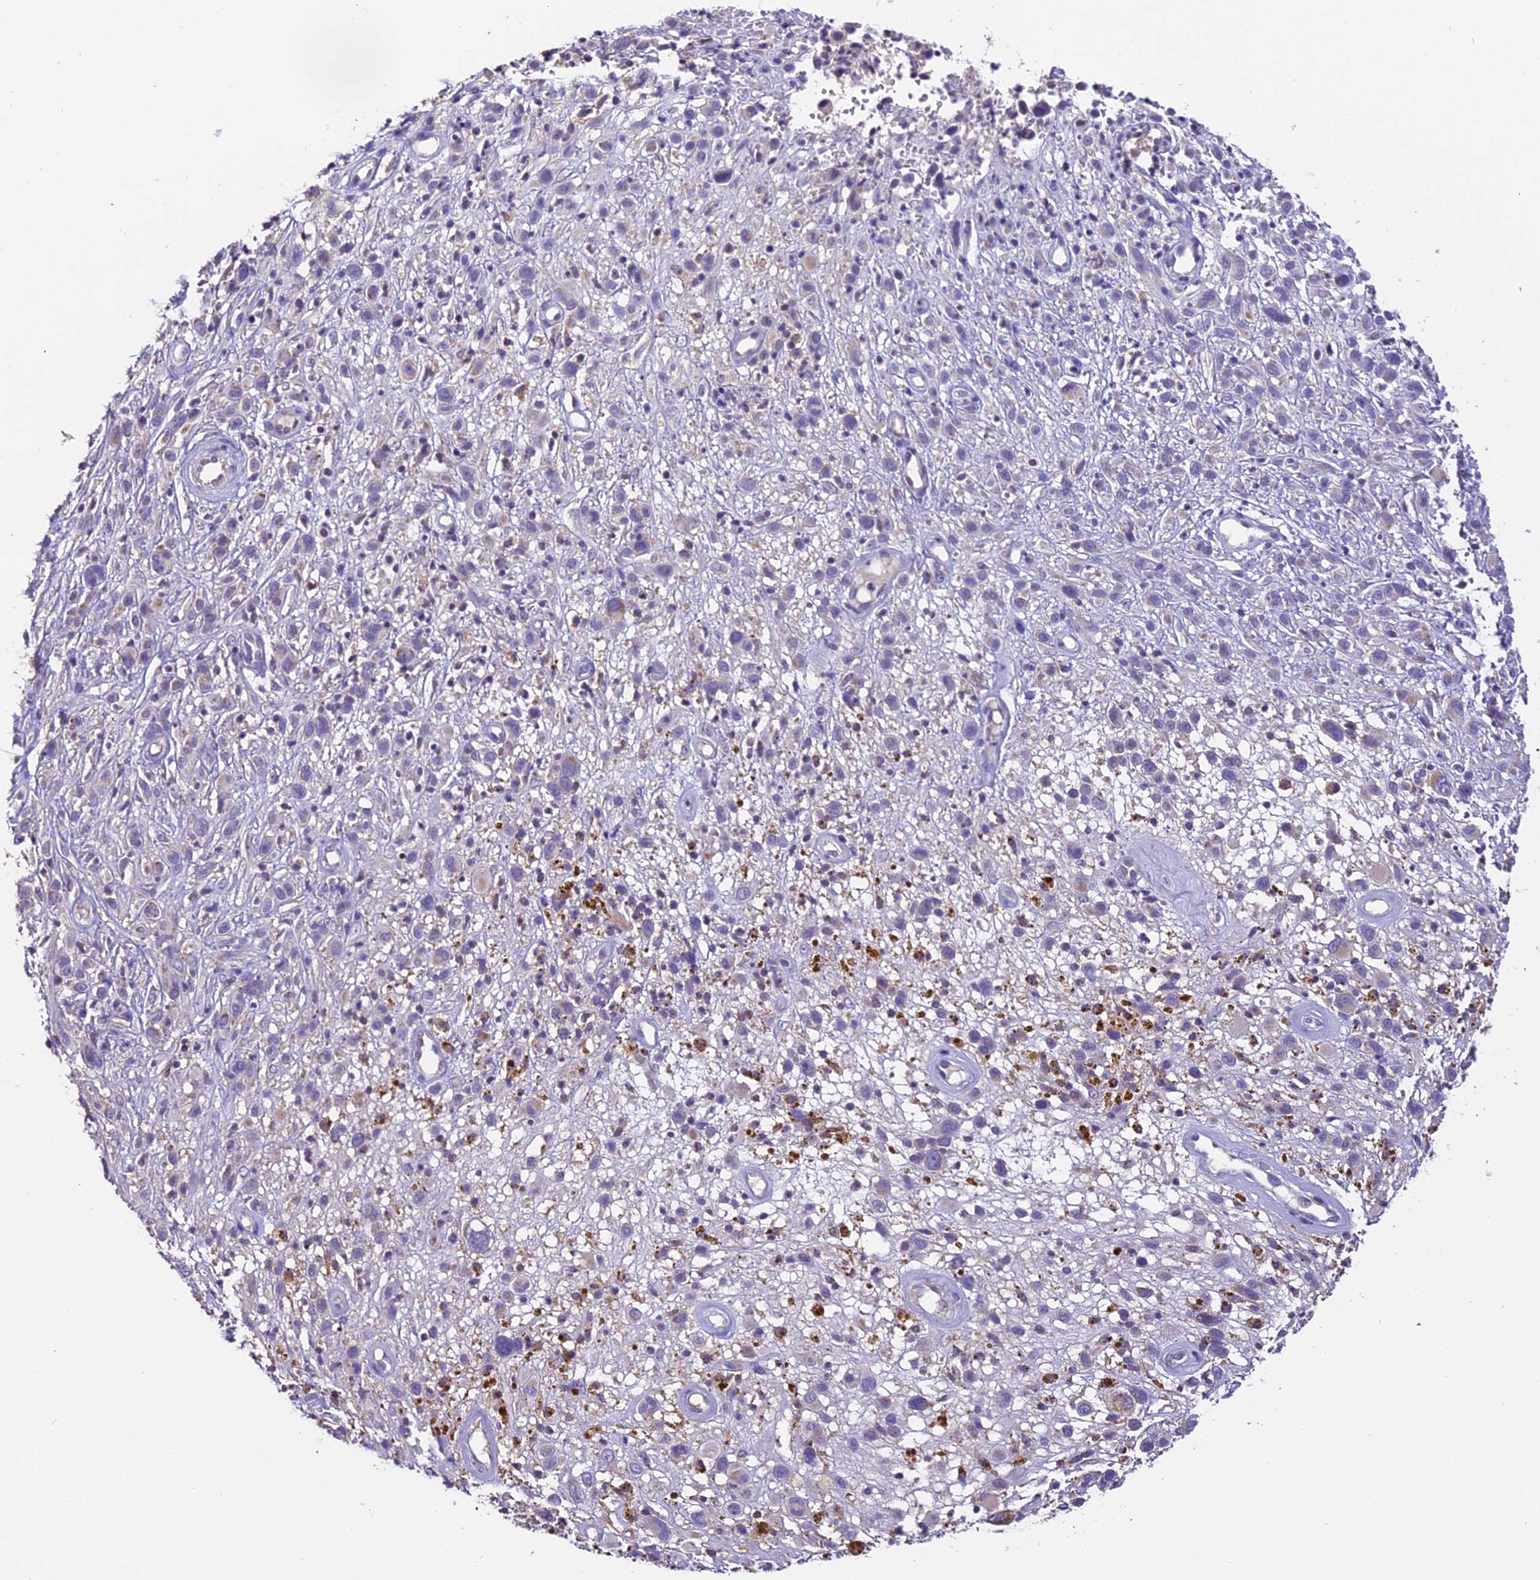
{"staining": {"intensity": "negative", "quantity": "none", "location": "none"}, "tissue": "melanoma", "cell_type": "Tumor cells", "image_type": "cancer", "snomed": [{"axis": "morphology", "description": "Malignant melanoma, NOS"}, {"axis": "topography", "description": "Skin of trunk"}], "caption": "Human malignant melanoma stained for a protein using immunohistochemistry reveals no staining in tumor cells.", "gene": "DDX28", "patient": {"sex": "male", "age": 71}}